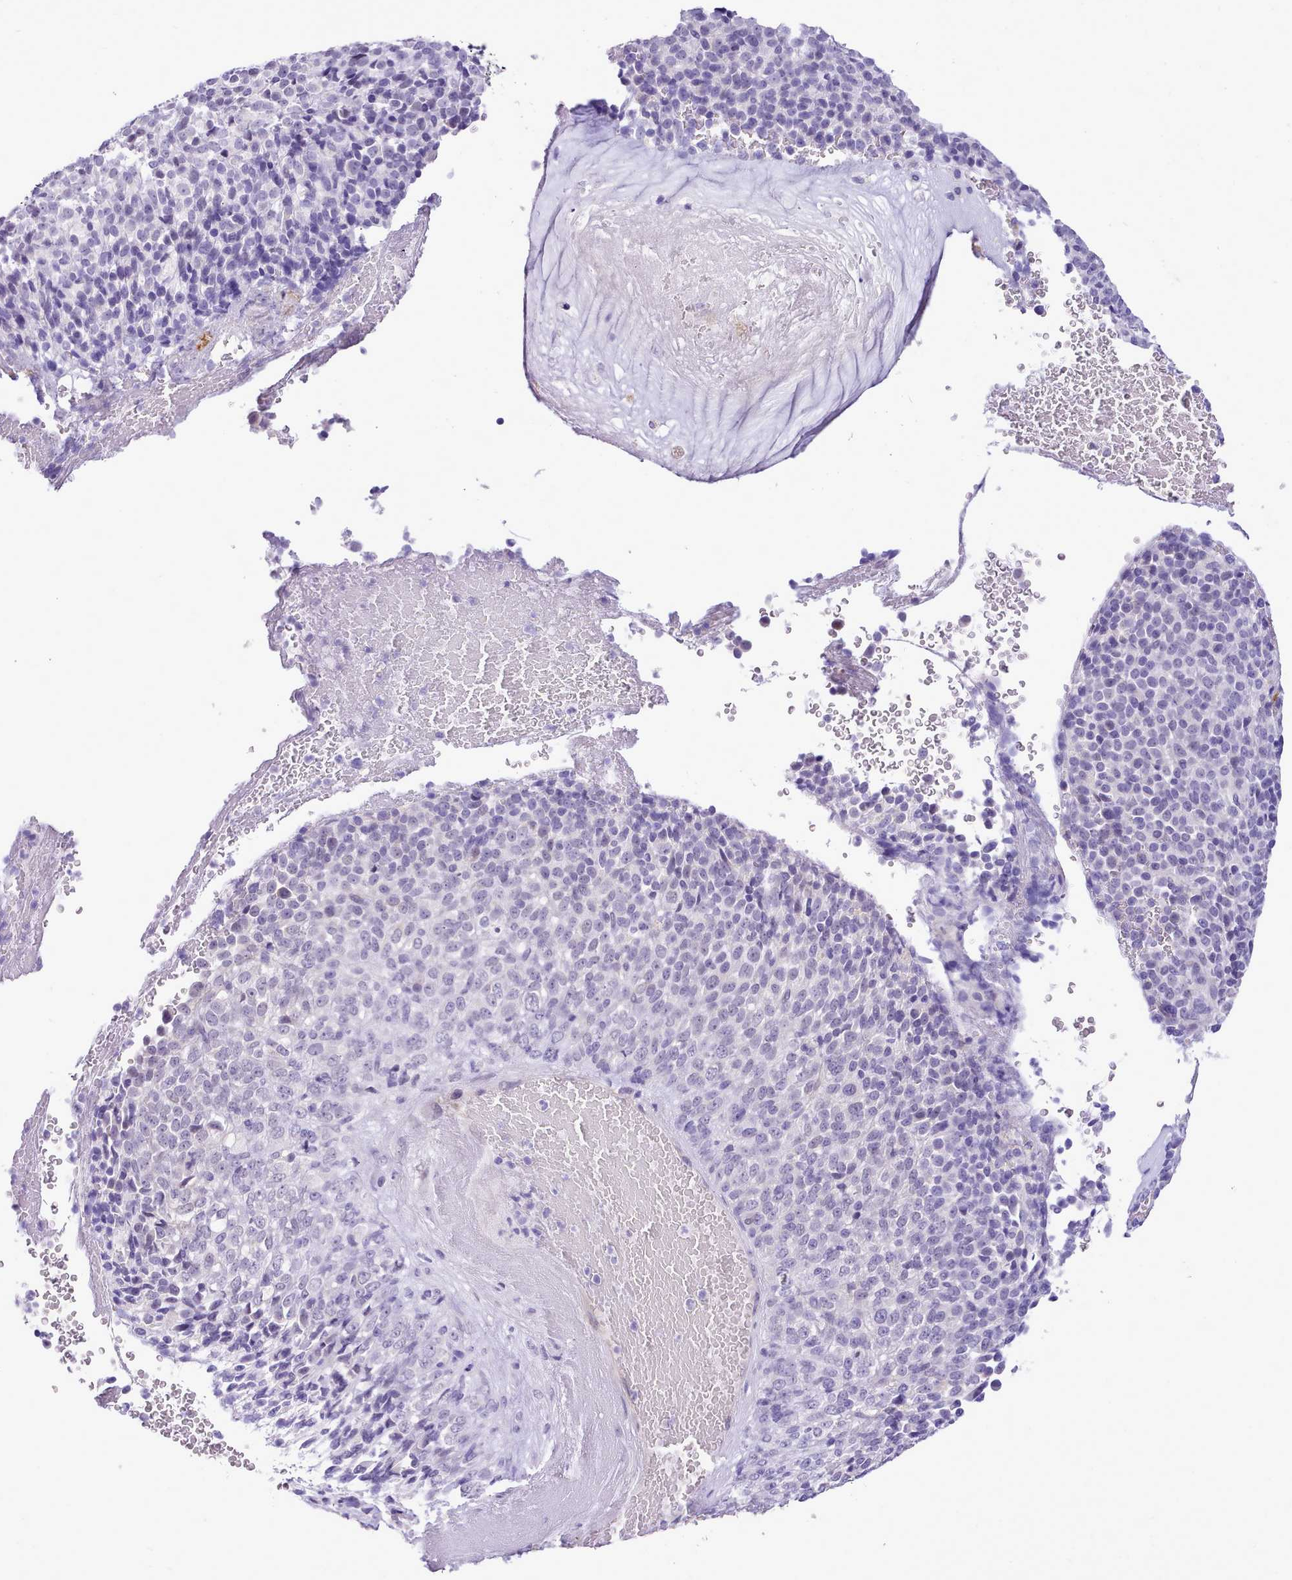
{"staining": {"intensity": "negative", "quantity": "none", "location": "none"}, "tissue": "melanoma", "cell_type": "Tumor cells", "image_type": "cancer", "snomed": [{"axis": "morphology", "description": "Malignant melanoma, Metastatic site"}, {"axis": "topography", "description": "Brain"}], "caption": "Melanoma was stained to show a protein in brown. There is no significant positivity in tumor cells.", "gene": "LRRC37A", "patient": {"sex": "female", "age": 56}}